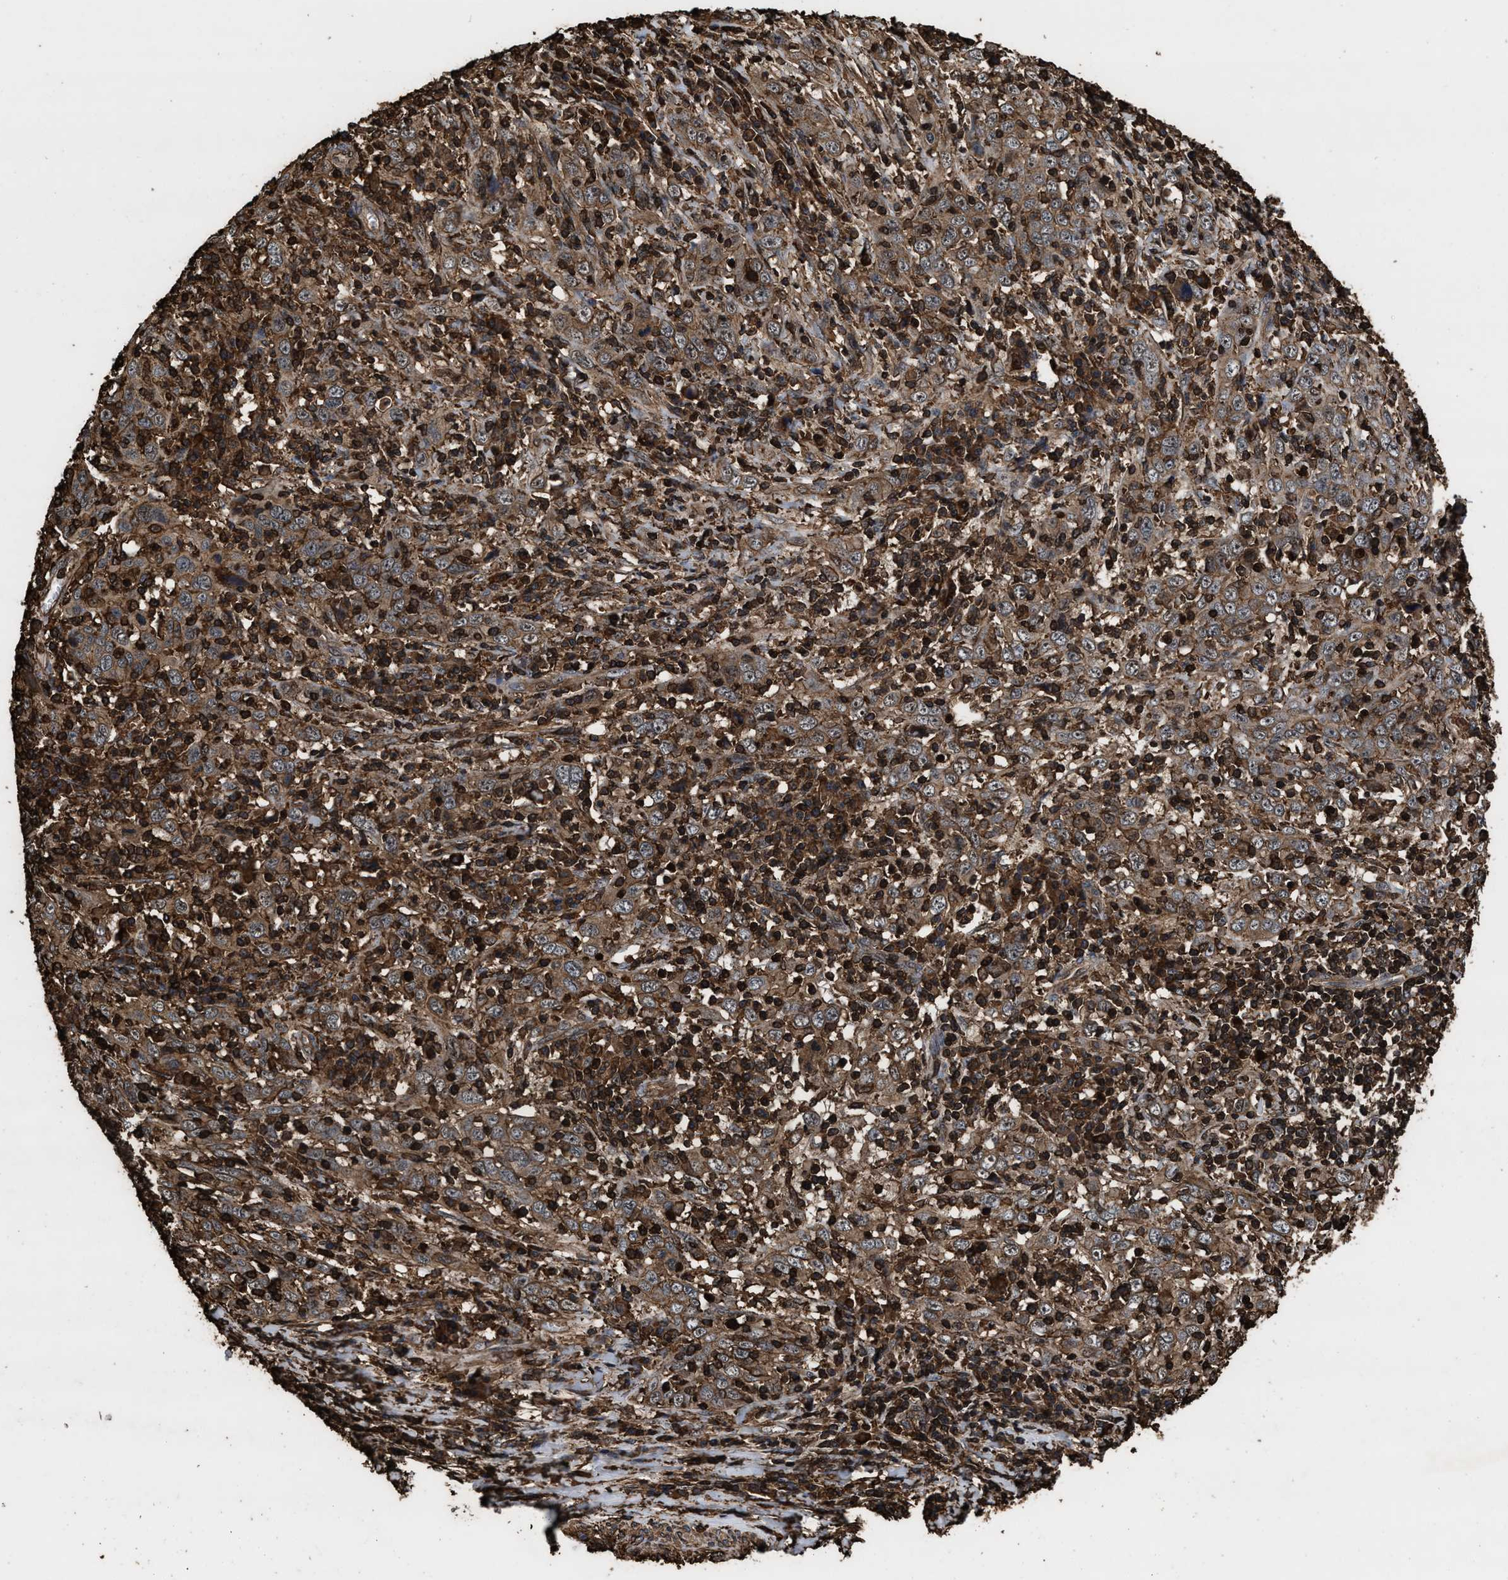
{"staining": {"intensity": "moderate", "quantity": ">75%", "location": "cytoplasmic/membranous"}, "tissue": "cervical cancer", "cell_type": "Tumor cells", "image_type": "cancer", "snomed": [{"axis": "morphology", "description": "Squamous cell carcinoma, NOS"}, {"axis": "topography", "description": "Cervix"}], "caption": "Moderate cytoplasmic/membranous staining for a protein is seen in approximately >75% of tumor cells of cervical cancer using IHC.", "gene": "KBTBD2", "patient": {"sex": "female", "age": 46}}